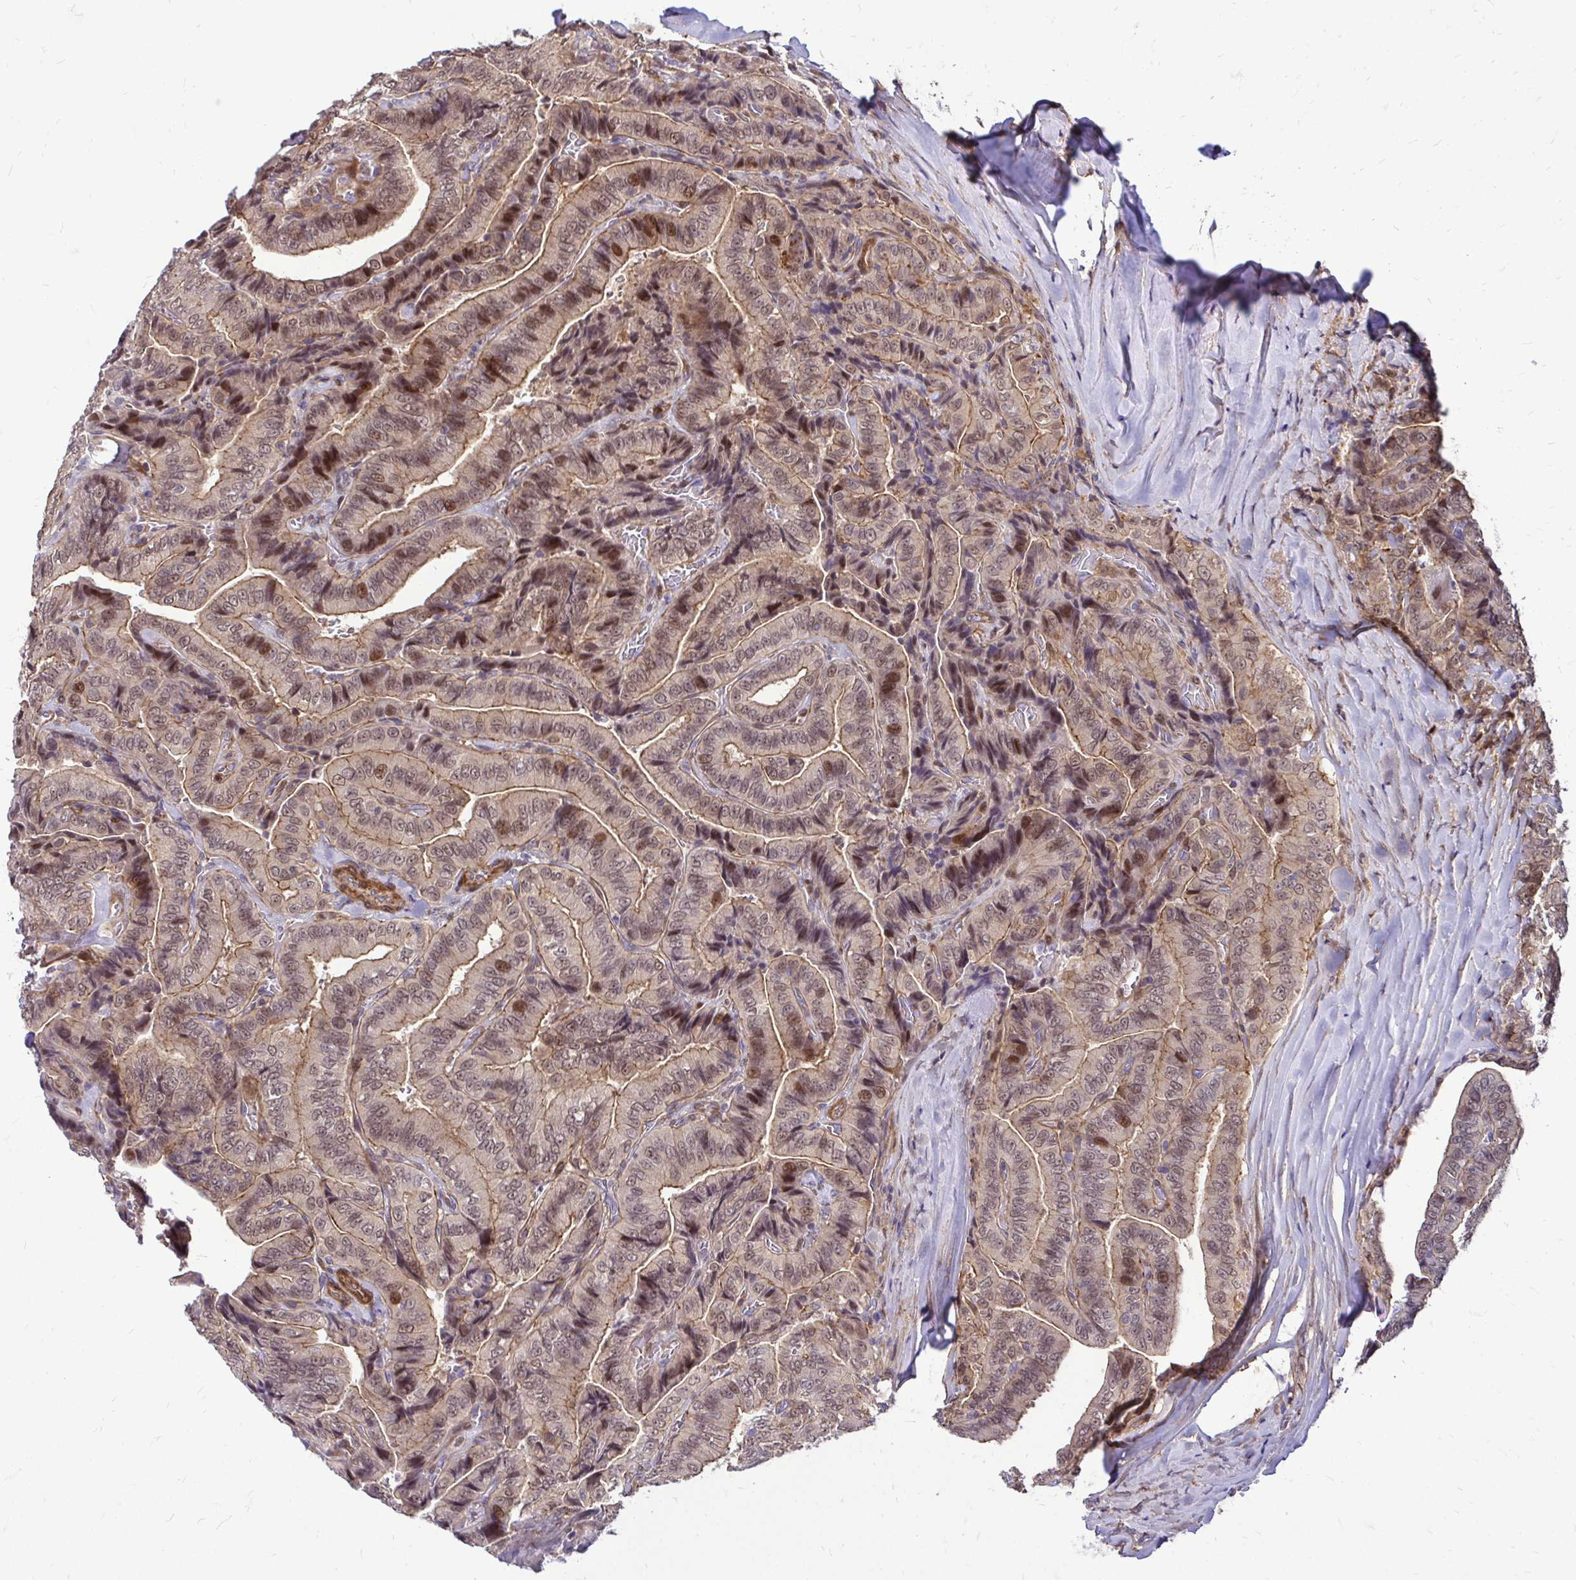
{"staining": {"intensity": "moderate", "quantity": "25%-75%", "location": "cytoplasmic/membranous,nuclear"}, "tissue": "thyroid cancer", "cell_type": "Tumor cells", "image_type": "cancer", "snomed": [{"axis": "morphology", "description": "Papillary adenocarcinoma, NOS"}, {"axis": "topography", "description": "Thyroid gland"}], "caption": "Tumor cells display moderate cytoplasmic/membranous and nuclear expression in approximately 25%-75% of cells in papillary adenocarcinoma (thyroid). (Brightfield microscopy of DAB IHC at high magnification).", "gene": "TRIP6", "patient": {"sex": "male", "age": 61}}